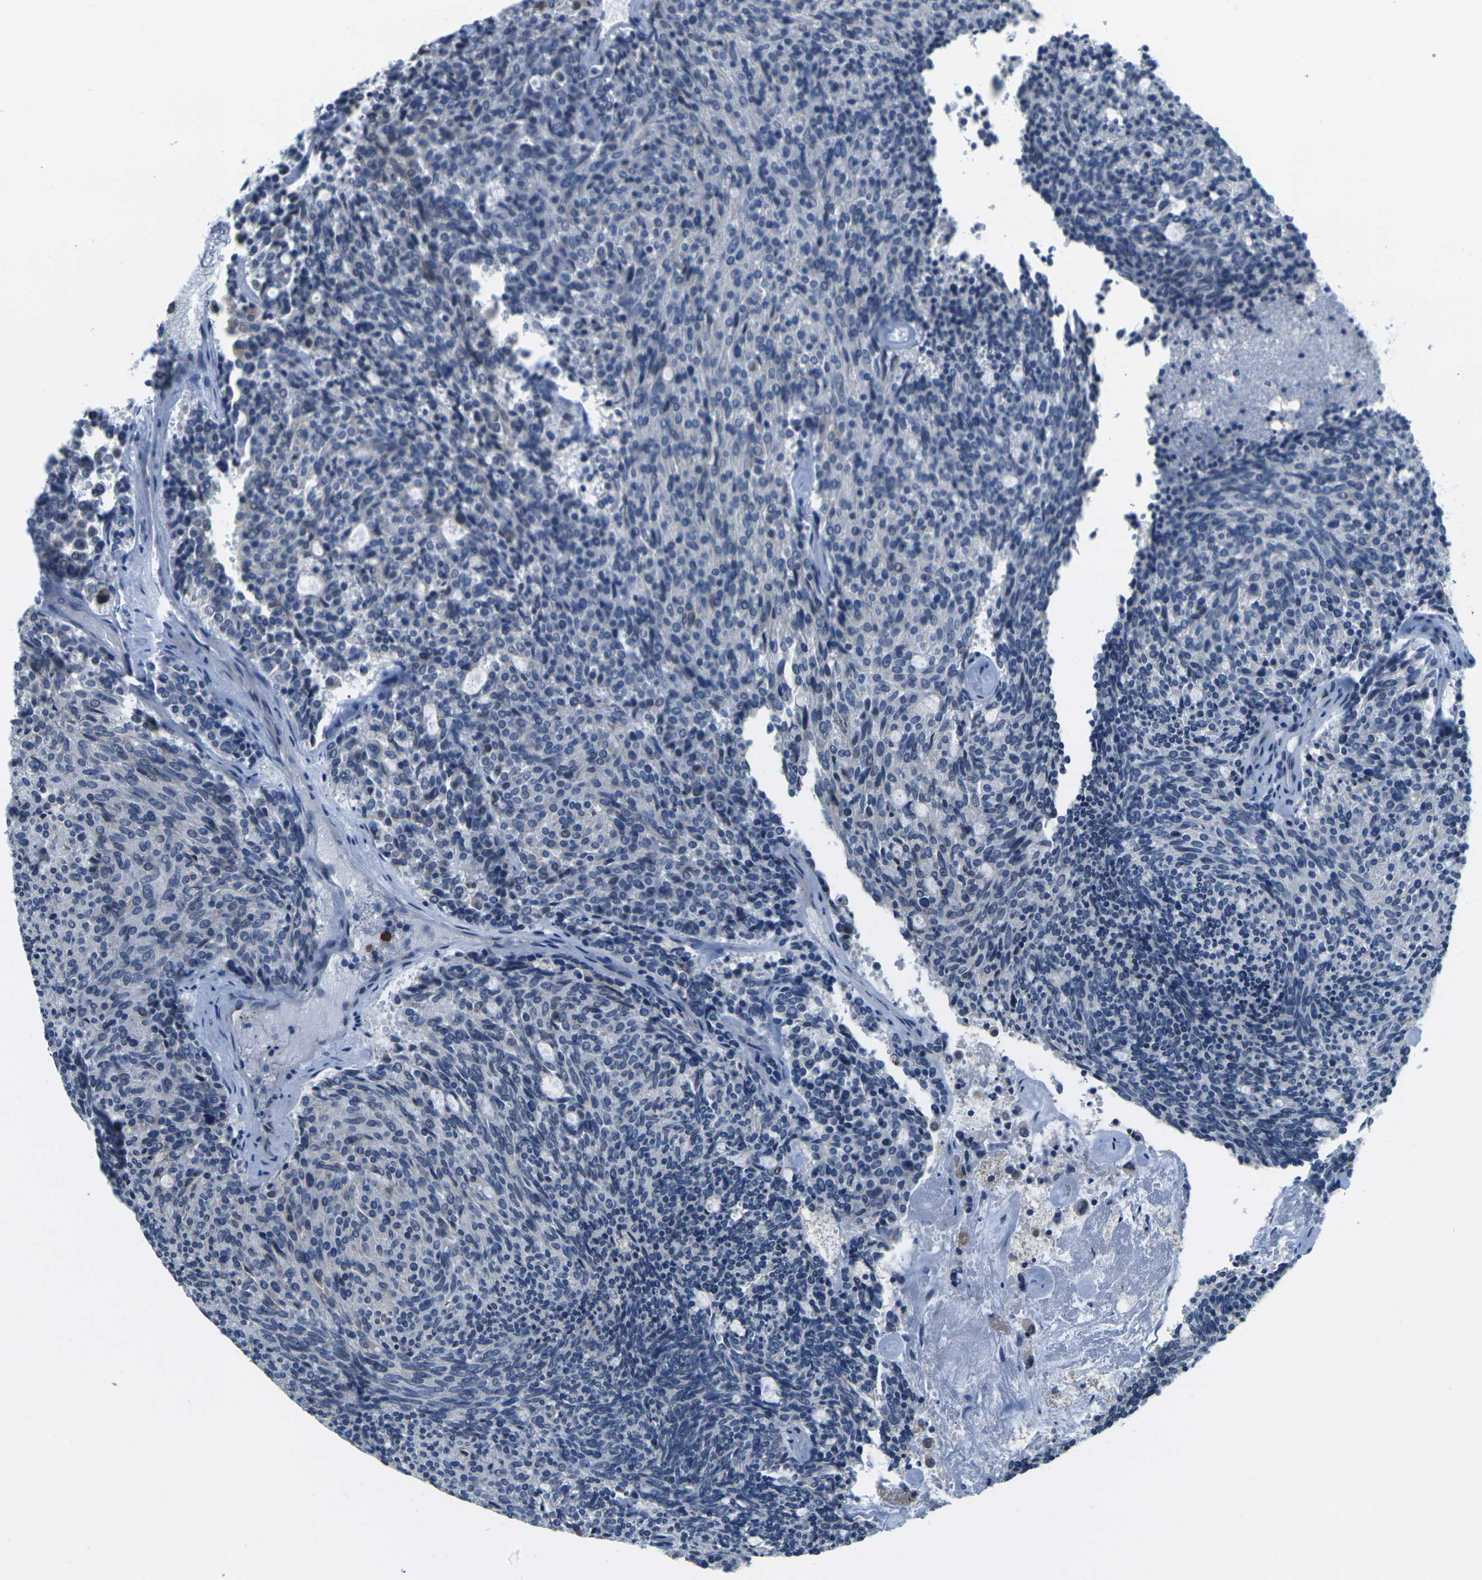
{"staining": {"intensity": "negative", "quantity": "none", "location": "none"}, "tissue": "carcinoid", "cell_type": "Tumor cells", "image_type": "cancer", "snomed": [{"axis": "morphology", "description": "Carcinoid, malignant, NOS"}, {"axis": "topography", "description": "Pancreas"}], "caption": "IHC histopathology image of malignant carcinoid stained for a protein (brown), which displays no expression in tumor cells.", "gene": "CD3D", "patient": {"sex": "female", "age": 54}}